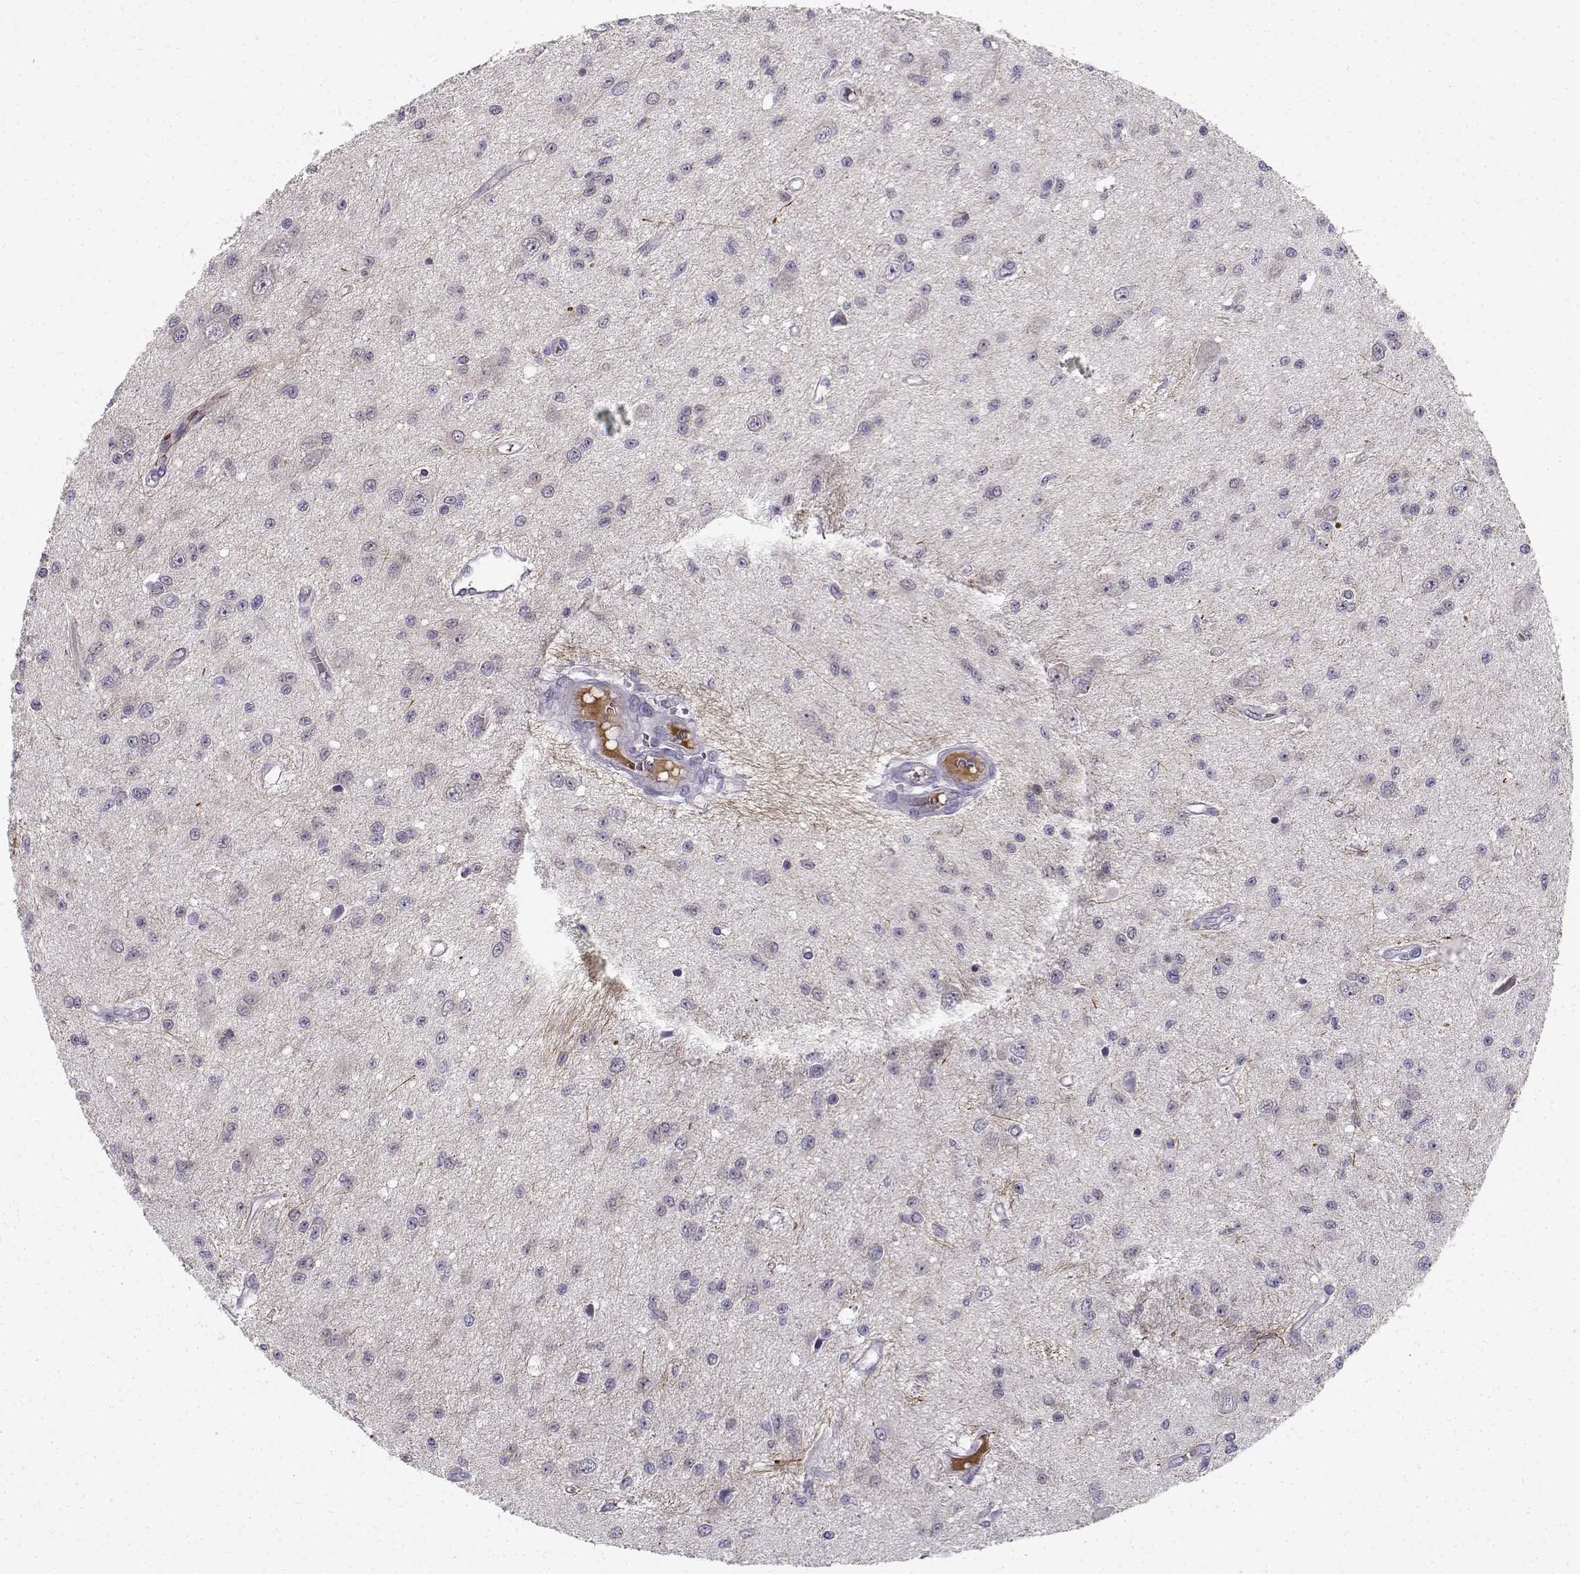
{"staining": {"intensity": "negative", "quantity": "none", "location": "none"}, "tissue": "glioma", "cell_type": "Tumor cells", "image_type": "cancer", "snomed": [{"axis": "morphology", "description": "Glioma, malignant, Low grade"}, {"axis": "topography", "description": "Brain"}], "caption": "Tumor cells are negative for brown protein staining in low-grade glioma (malignant).", "gene": "DDX25", "patient": {"sex": "female", "age": 45}}